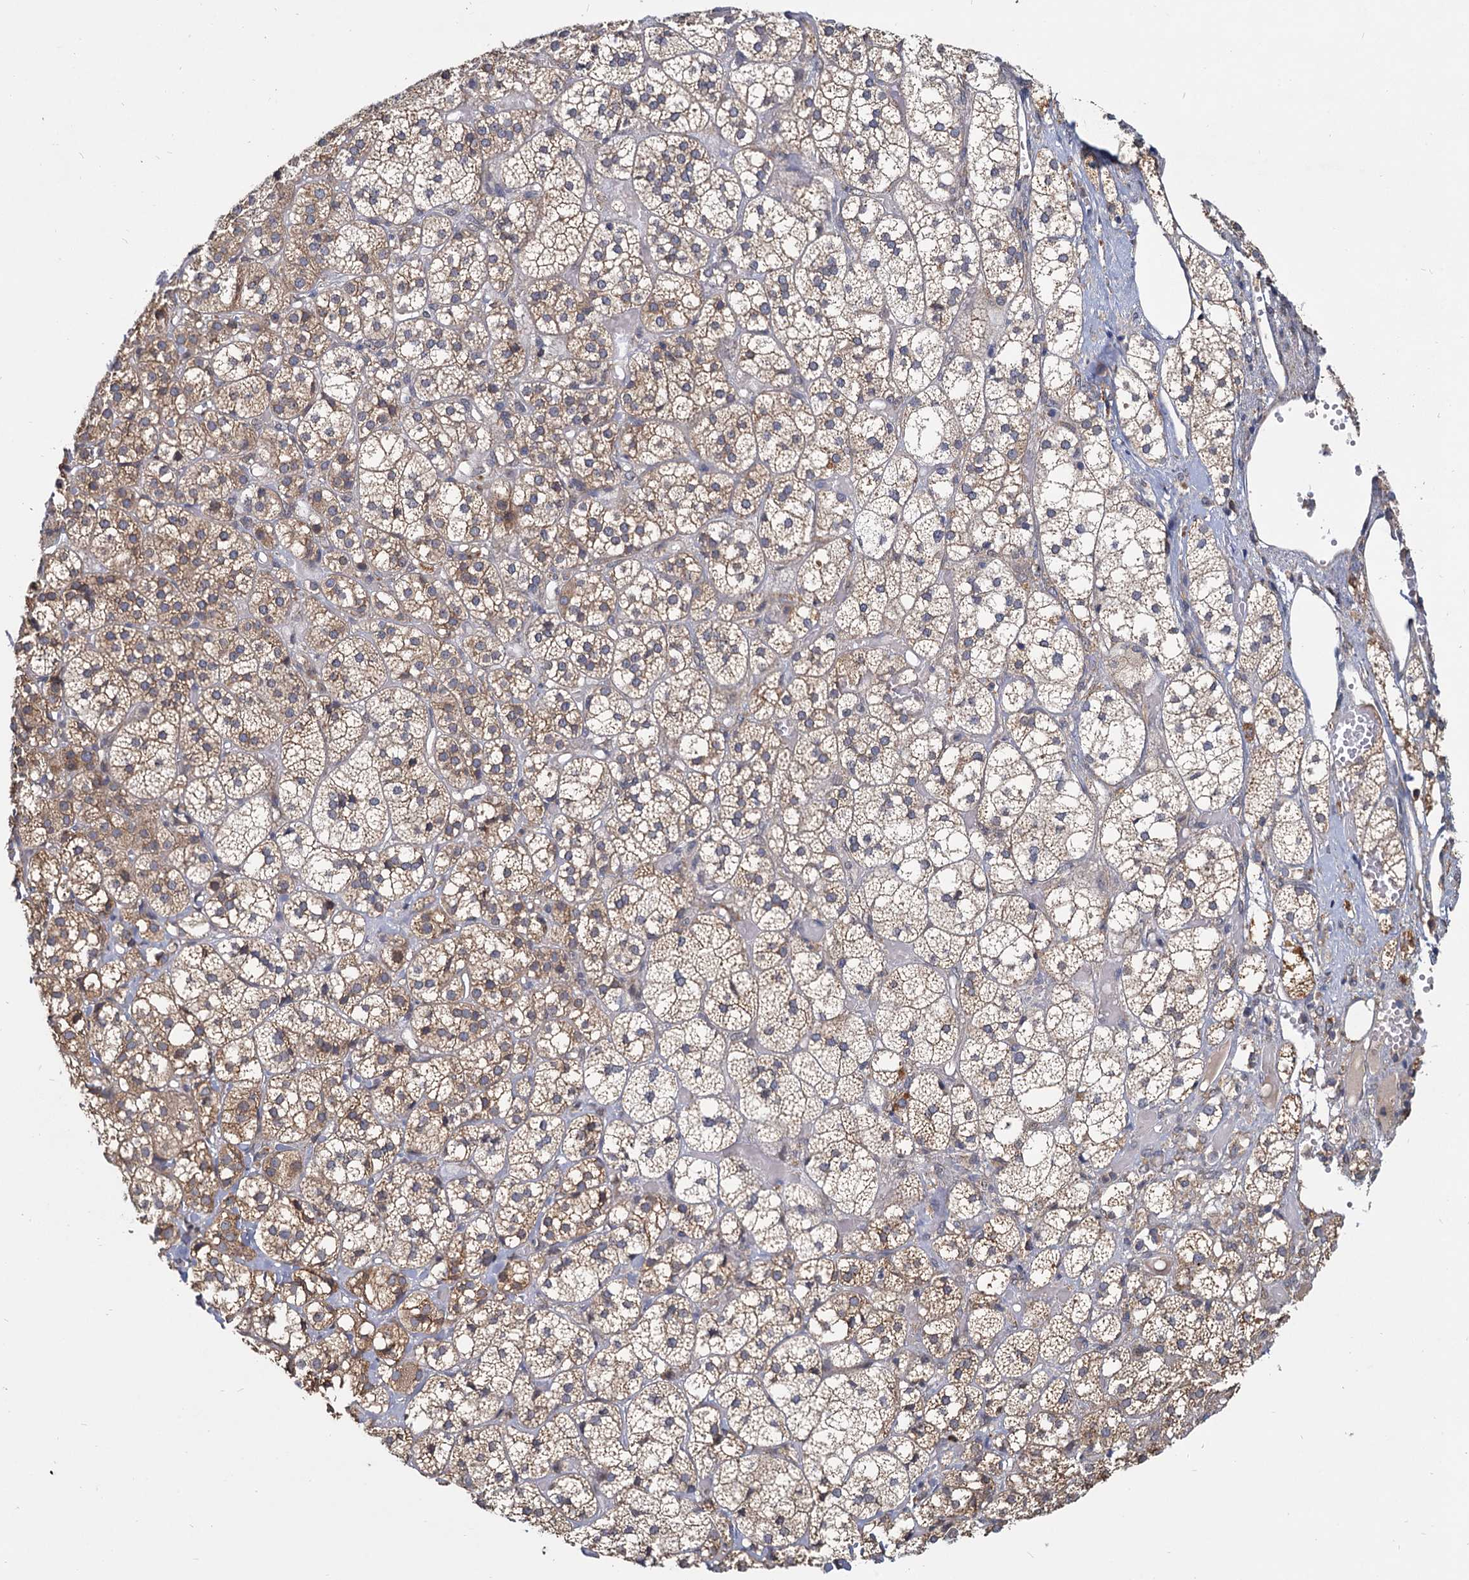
{"staining": {"intensity": "moderate", "quantity": "25%-75%", "location": "cytoplasmic/membranous"}, "tissue": "adrenal gland", "cell_type": "Glandular cells", "image_type": "normal", "snomed": [{"axis": "morphology", "description": "Normal tissue, NOS"}, {"axis": "topography", "description": "Adrenal gland"}], "caption": "A brown stain labels moderate cytoplasmic/membranous expression of a protein in glandular cells of normal human adrenal gland.", "gene": "LRRC51", "patient": {"sex": "female", "age": 61}}